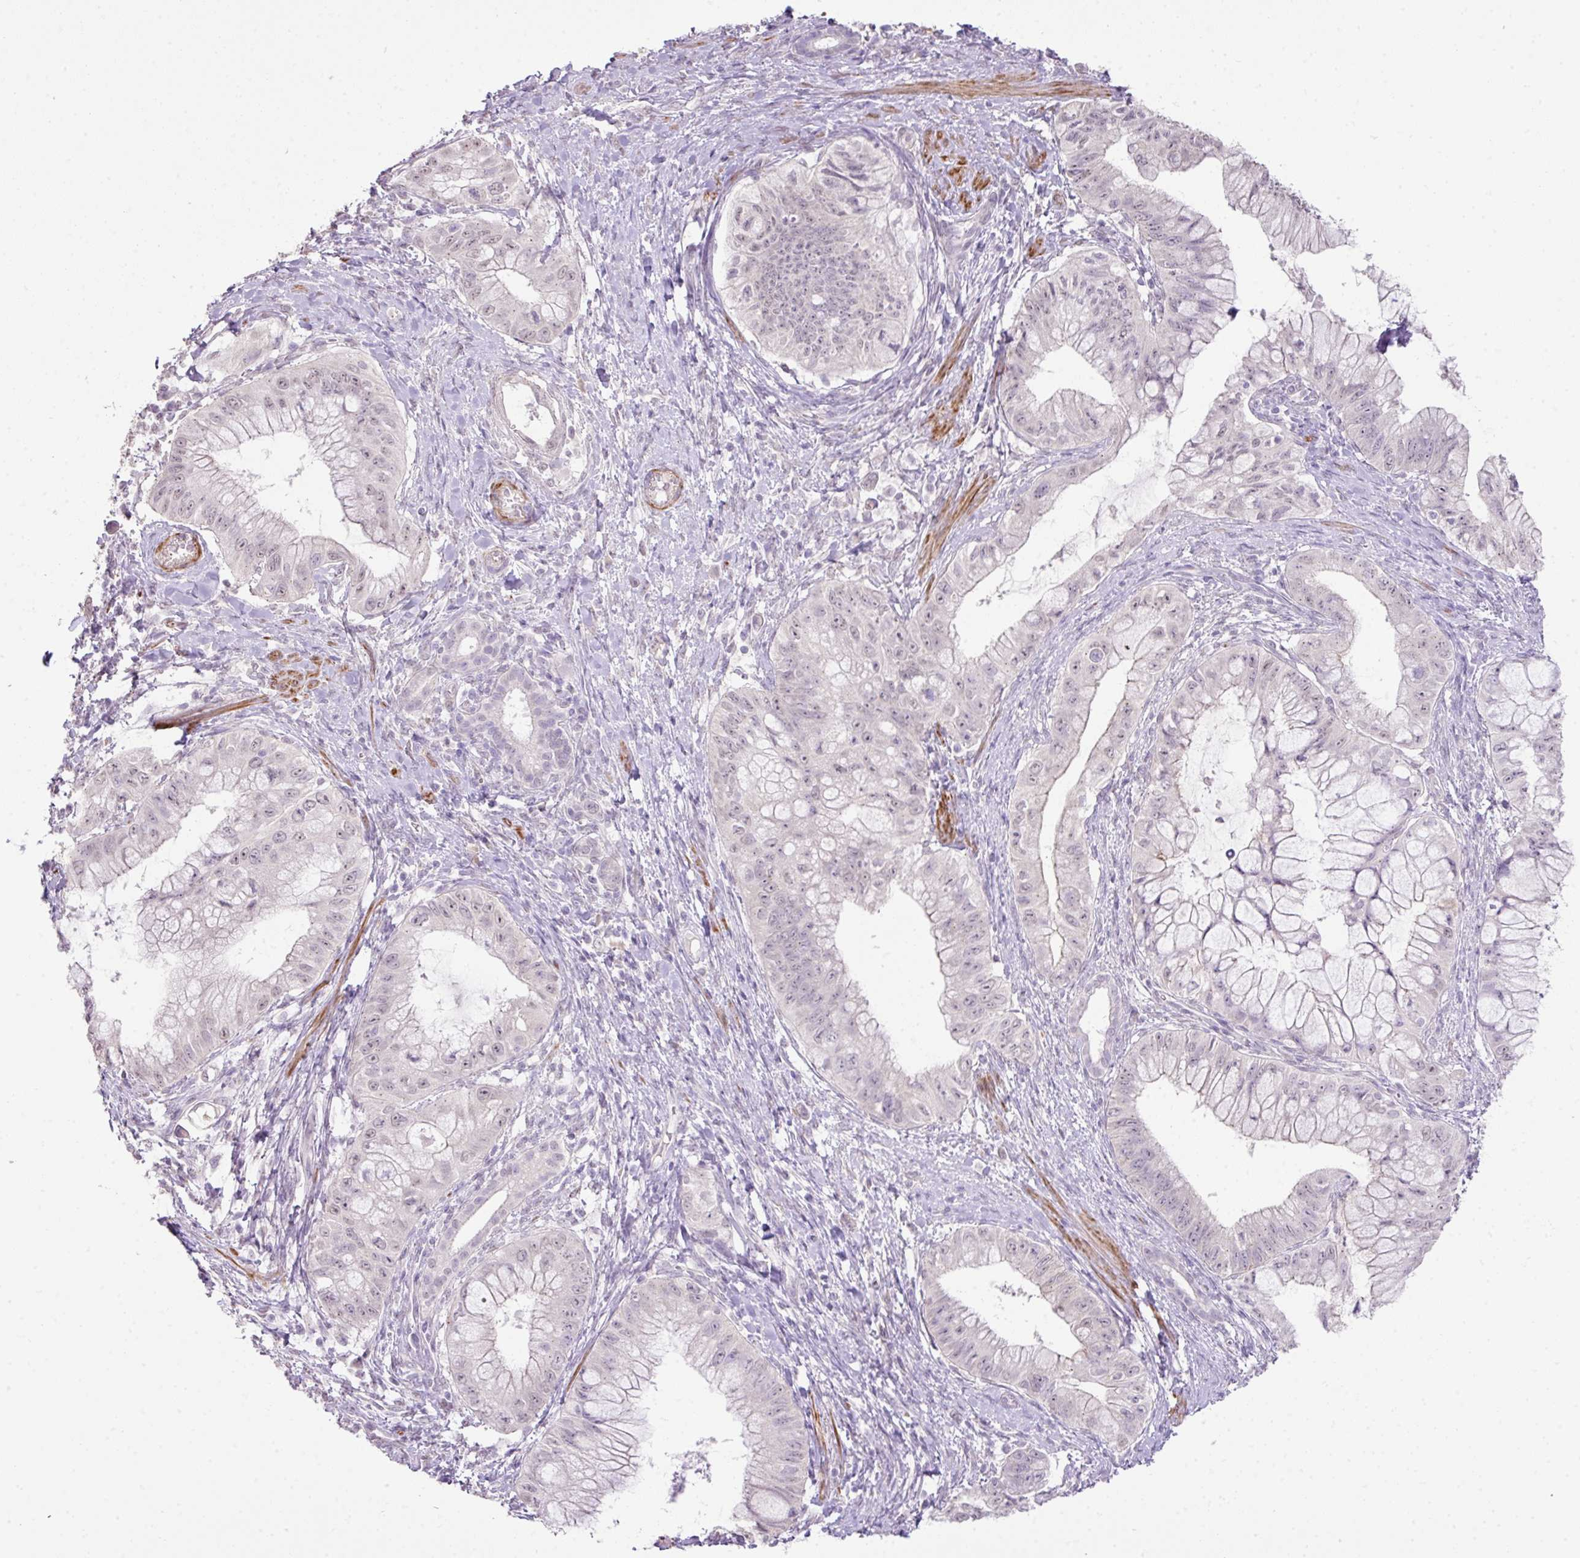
{"staining": {"intensity": "negative", "quantity": "none", "location": "none"}, "tissue": "pancreatic cancer", "cell_type": "Tumor cells", "image_type": "cancer", "snomed": [{"axis": "morphology", "description": "Adenocarcinoma, NOS"}, {"axis": "topography", "description": "Pancreas"}], "caption": "Histopathology image shows no significant protein expression in tumor cells of pancreatic cancer (adenocarcinoma).", "gene": "DIP2A", "patient": {"sex": "male", "age": 48}}